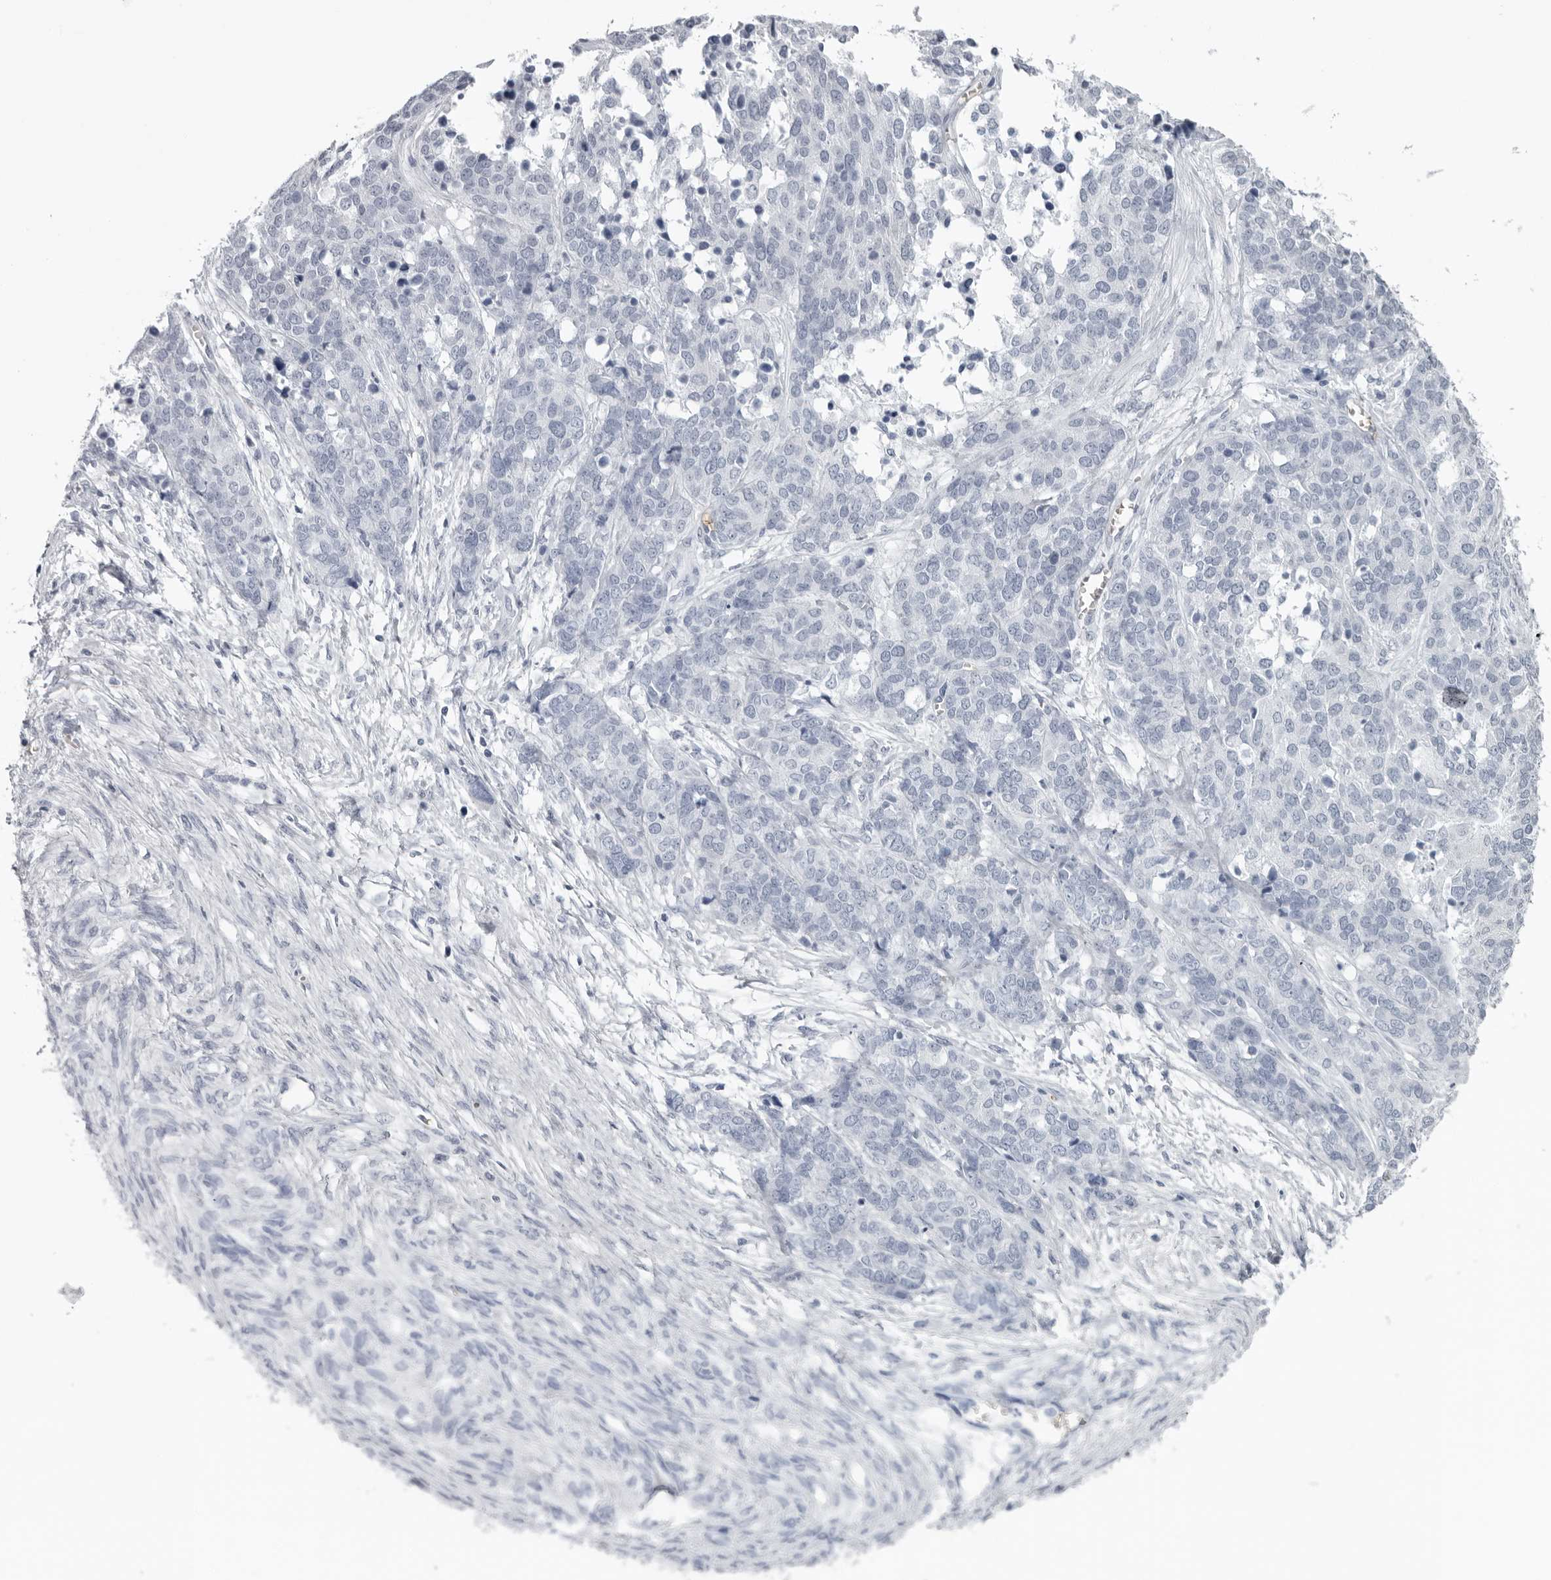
{"staining": {"intensity": "negative", "quantity": "none", "location": "none"}, "tissue": "ovarian cancer", "cell_type": "Tumor cells", "image_type": "cancer", "snomed": [{"axis": "morphology", "description": "Cystadenocarcinoma, serous, NOS"}, {"axis": "topography", "description": "Ovary"}], "caption": "The image displays no staining of tumor cells in ovarian cancer. (Brightfield microscopy of DAB (3,3'-diaminobenzidine) immunohistochemistry at high magnification).", "gene": "EPB41", "patient": {"sex": "female", "age": 44}}